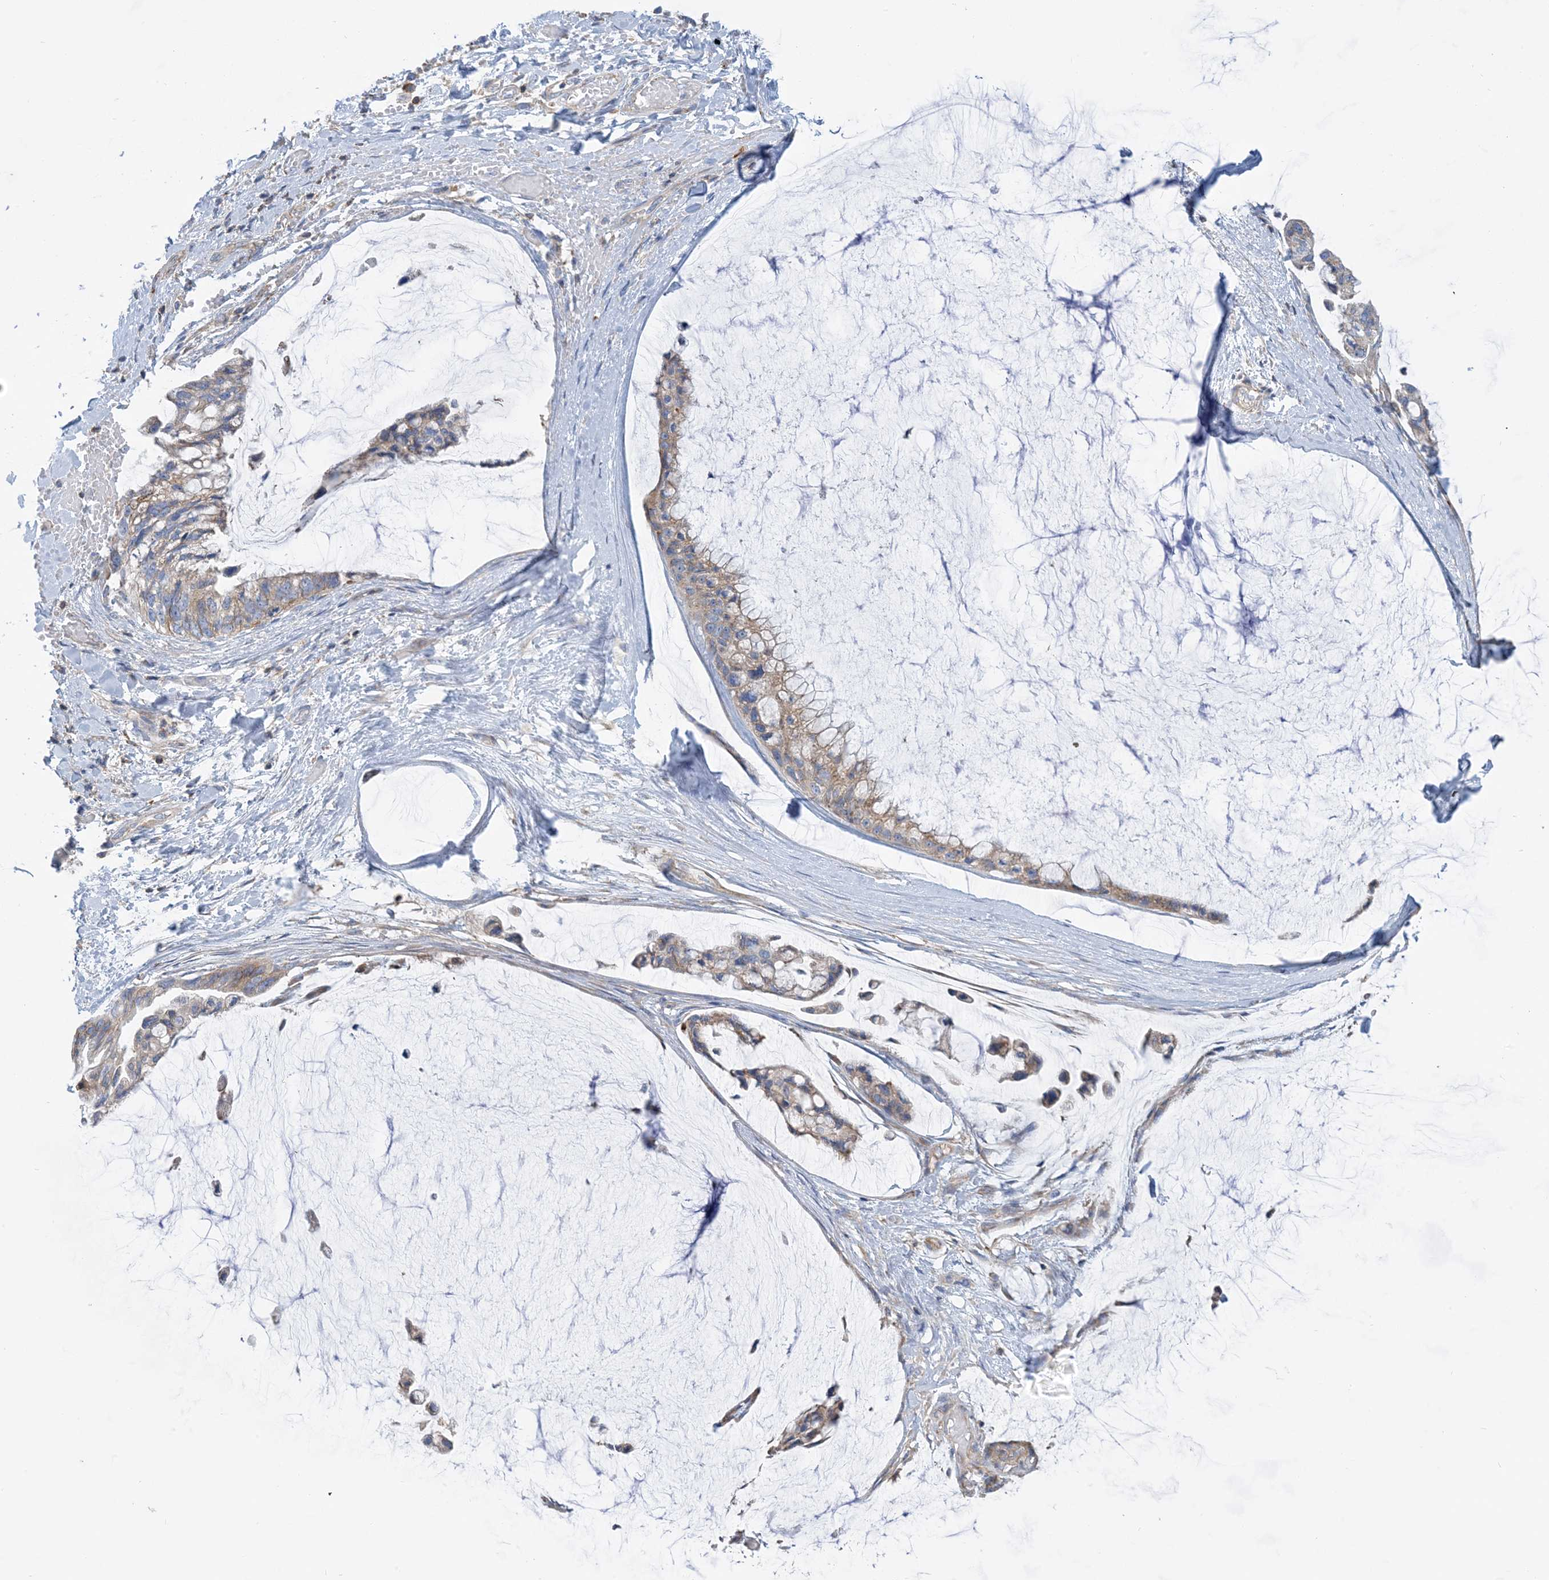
{"staining": {"intensity": "weak", "quantity": "25%-75%", "location": "cytoplasmic/membranous"}, "tissue": "ovarian cancer", "cell_type": "Tumor cells", "image_type": "cancer", "snomed": [{"axis": "morphology", "description": "Cystadenocarcinoma, mucinous, NOS"}, {"axis": "topography", "description": "Ovary"}], "caption": "Protein analysis of ovarian cancer (mucinous cystadenocarcinoma) tissue exhibits weak cytoplasmic/membranous staining in about 25%-75% of tumor cells.", "gene": "CALHM5", "patient": {"sex": "female", "age": 39}}